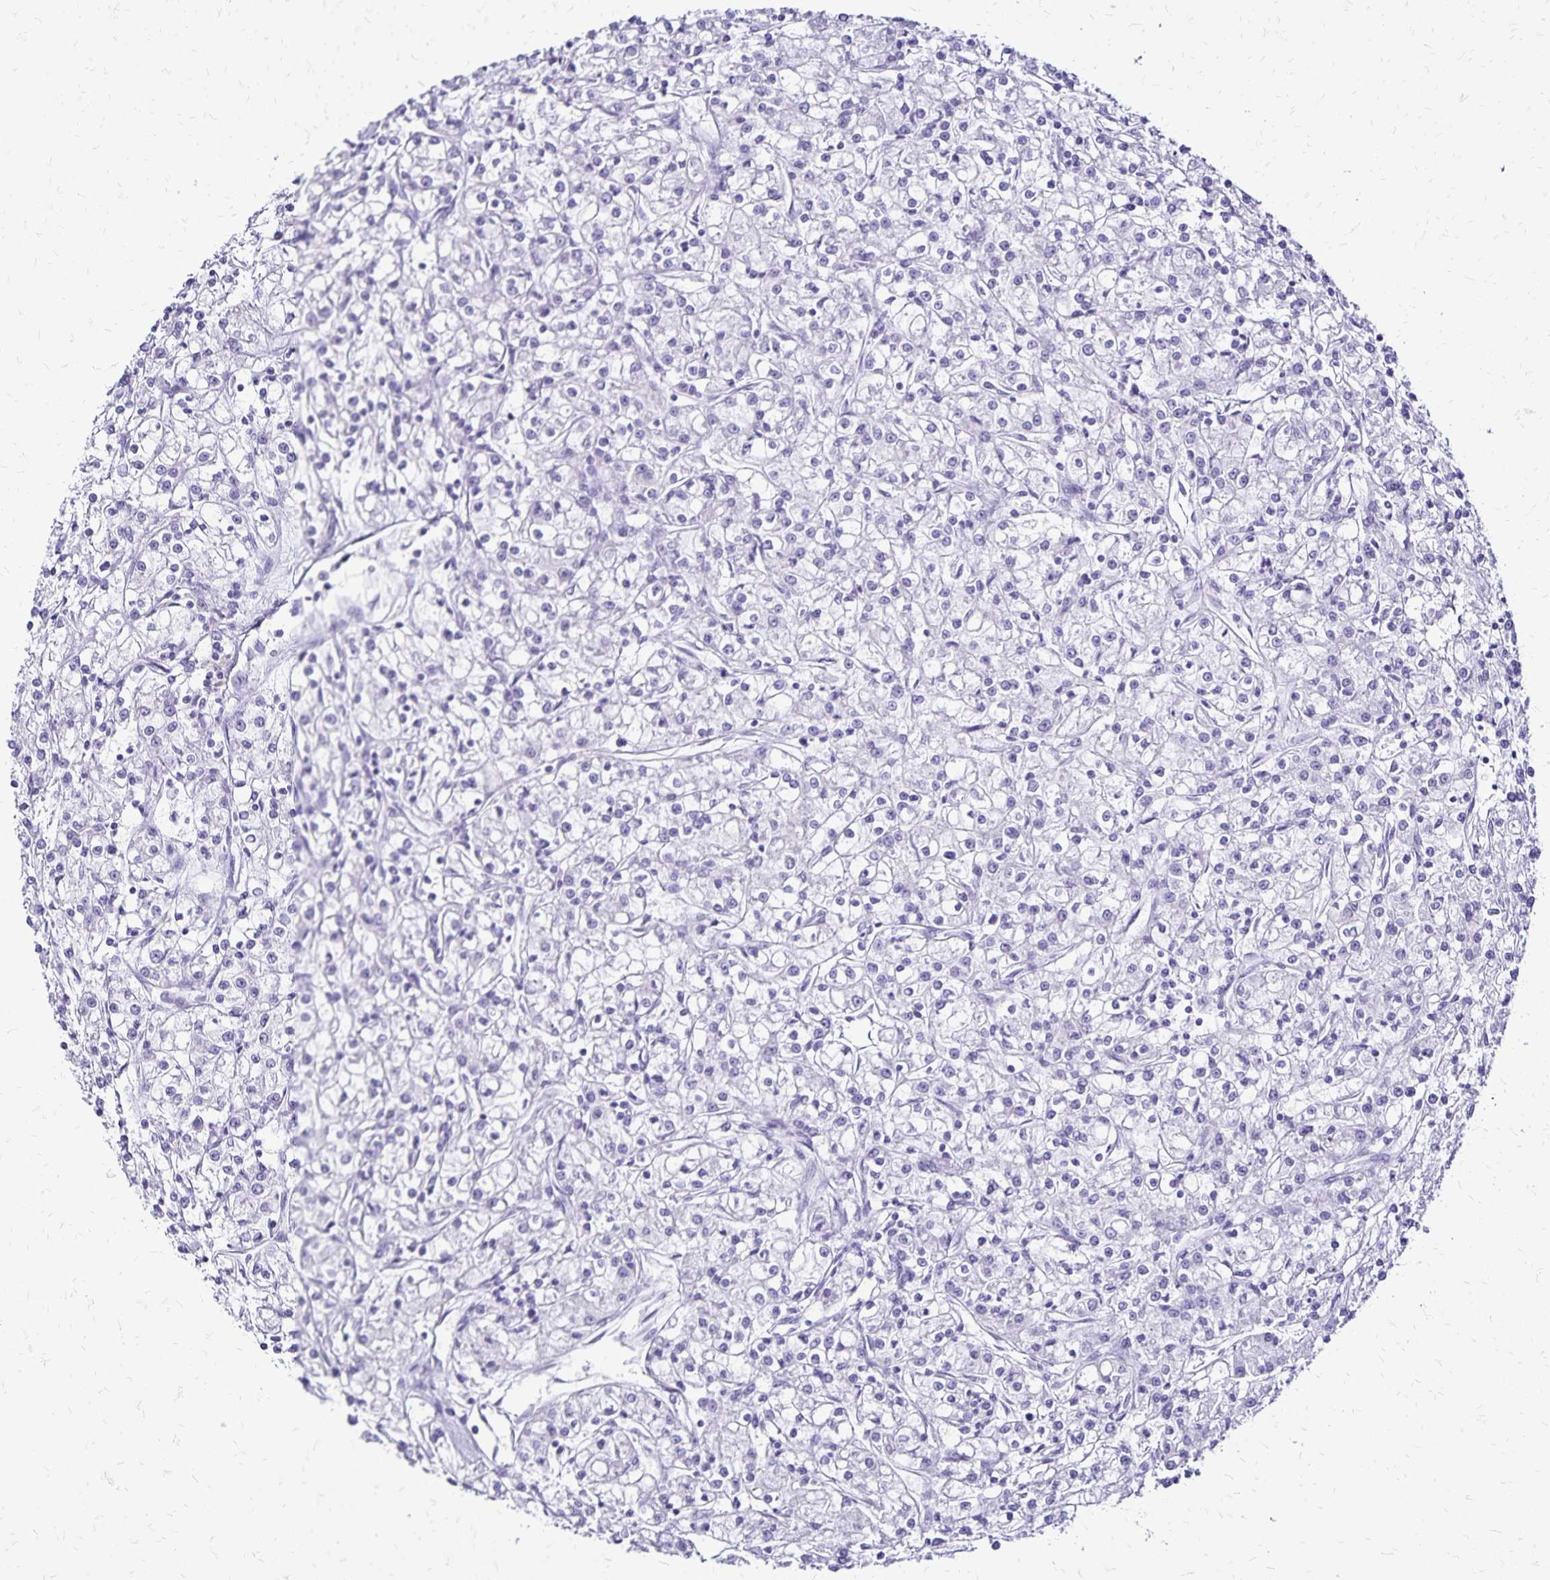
{"staining": {"intensity": "negative", "quantity": "none", "location": "none"}, "tissue": "renal cancer", "cell_type": "Tumor cells", "image_type": "cancer", "snomed": [{"axis": "morphology", "description": "Adenocarcinoma, NOS"}, {"axis": "topography", "description": "Kidney"}], "caption": "Immunohistochemical staining of renal cancer (adenocarcinoma) reveals no significant positivity in tumor cells. Nuclei are stained in blue.", "gene": "LIN28B", "patient": {"sex": "female", "age": 59}}